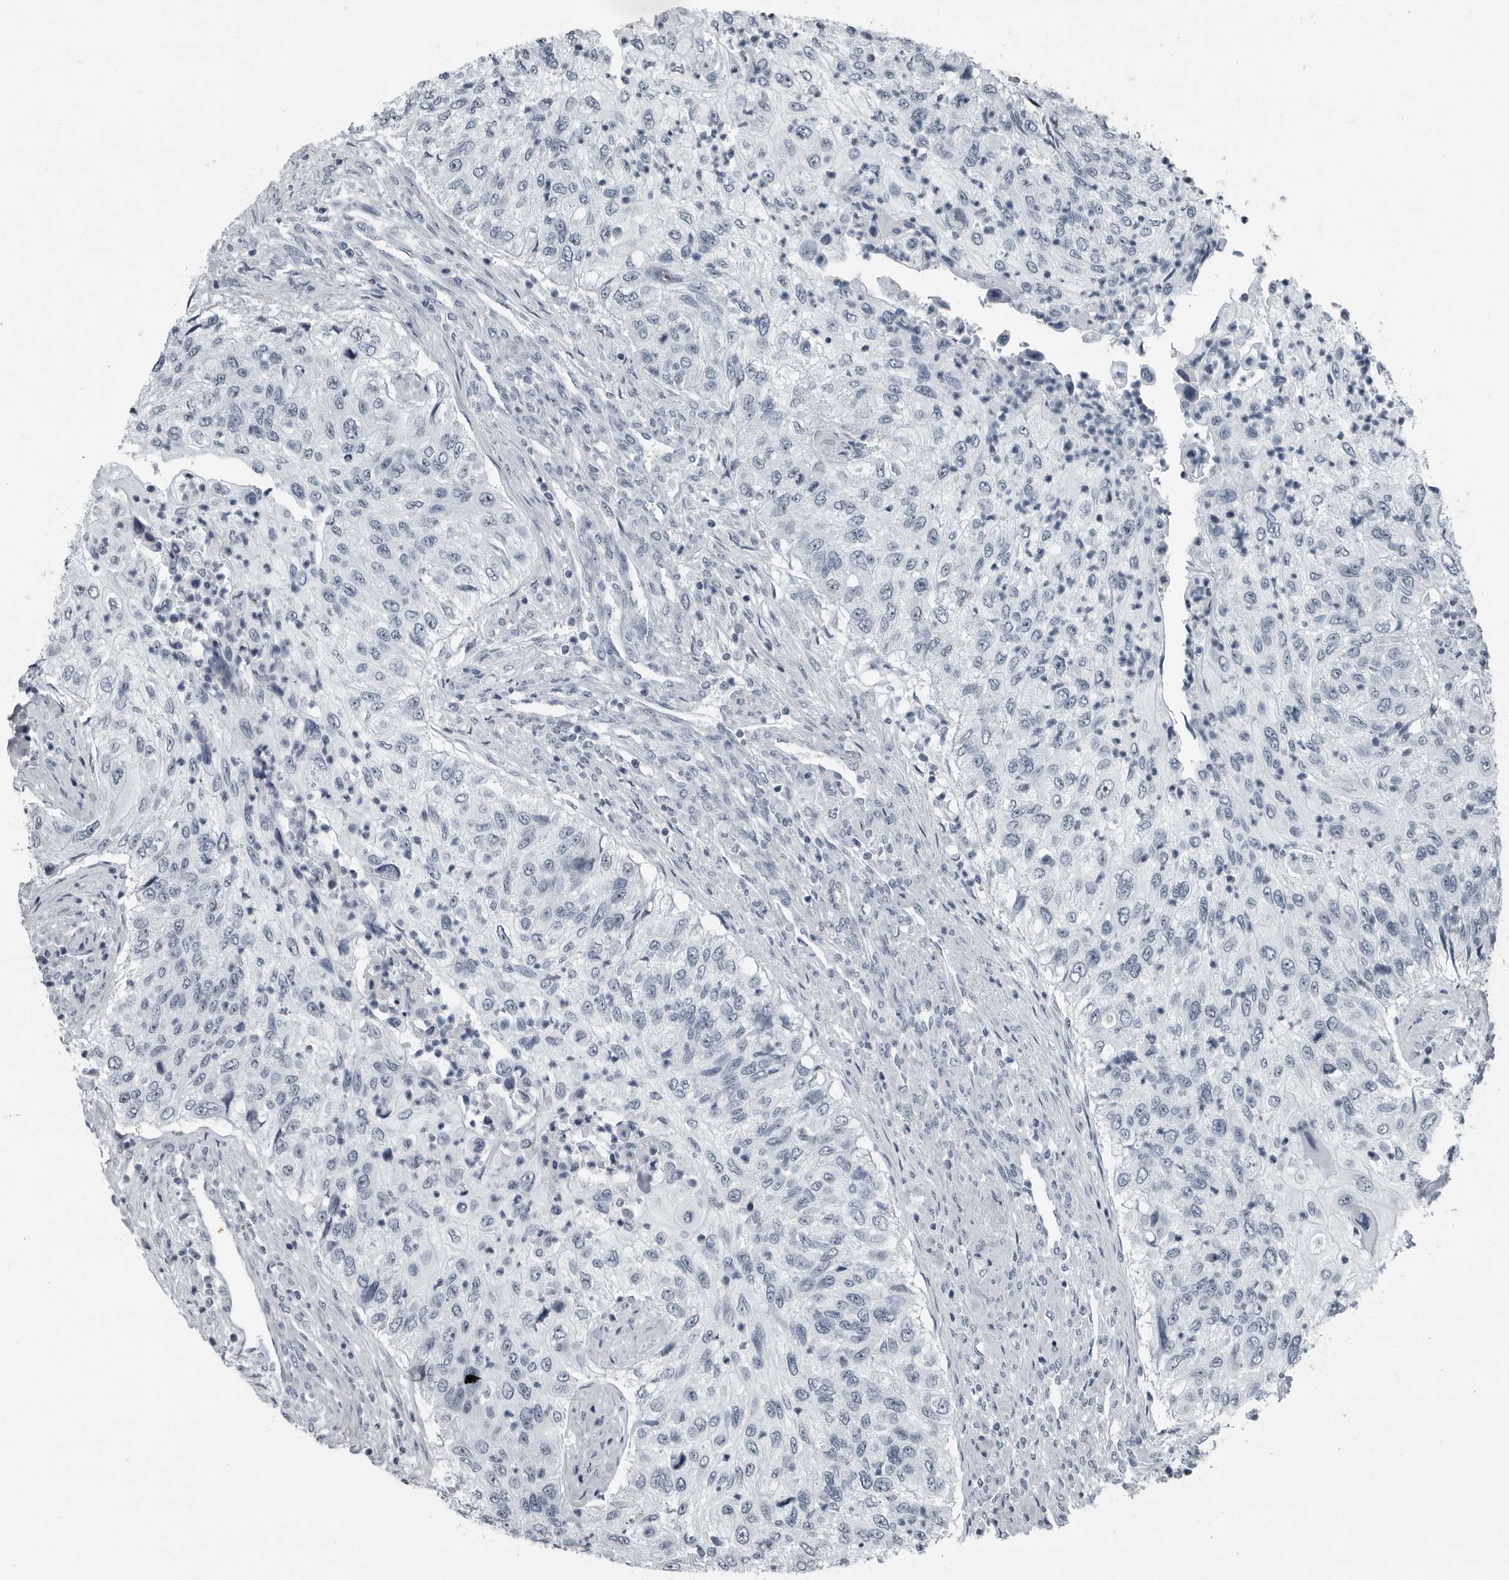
{"staining": {"intensity": "negative", "quantity": "none", "location": "none"}, "tissue": "urothelial cancer", "cell_type": "Tumor cells", "image_type": "cancer", "snomed": [{"axis": "morphology", "description": "Urothelial carcinoma, High grade"}, {"axis": "topography", "description": "Urinary bladder"}], "caption": "Urothelial carcinoma (high-grade) was stained to show a protein in brown. There is no significant expression in tumor cells. (DAB (3,3'-diaminobenzidine) immunohistochemistry (IHC) with hematoxylin counter stain).", "gene": "PDCD11", "patient": {"sex": "female", "age": 60}}